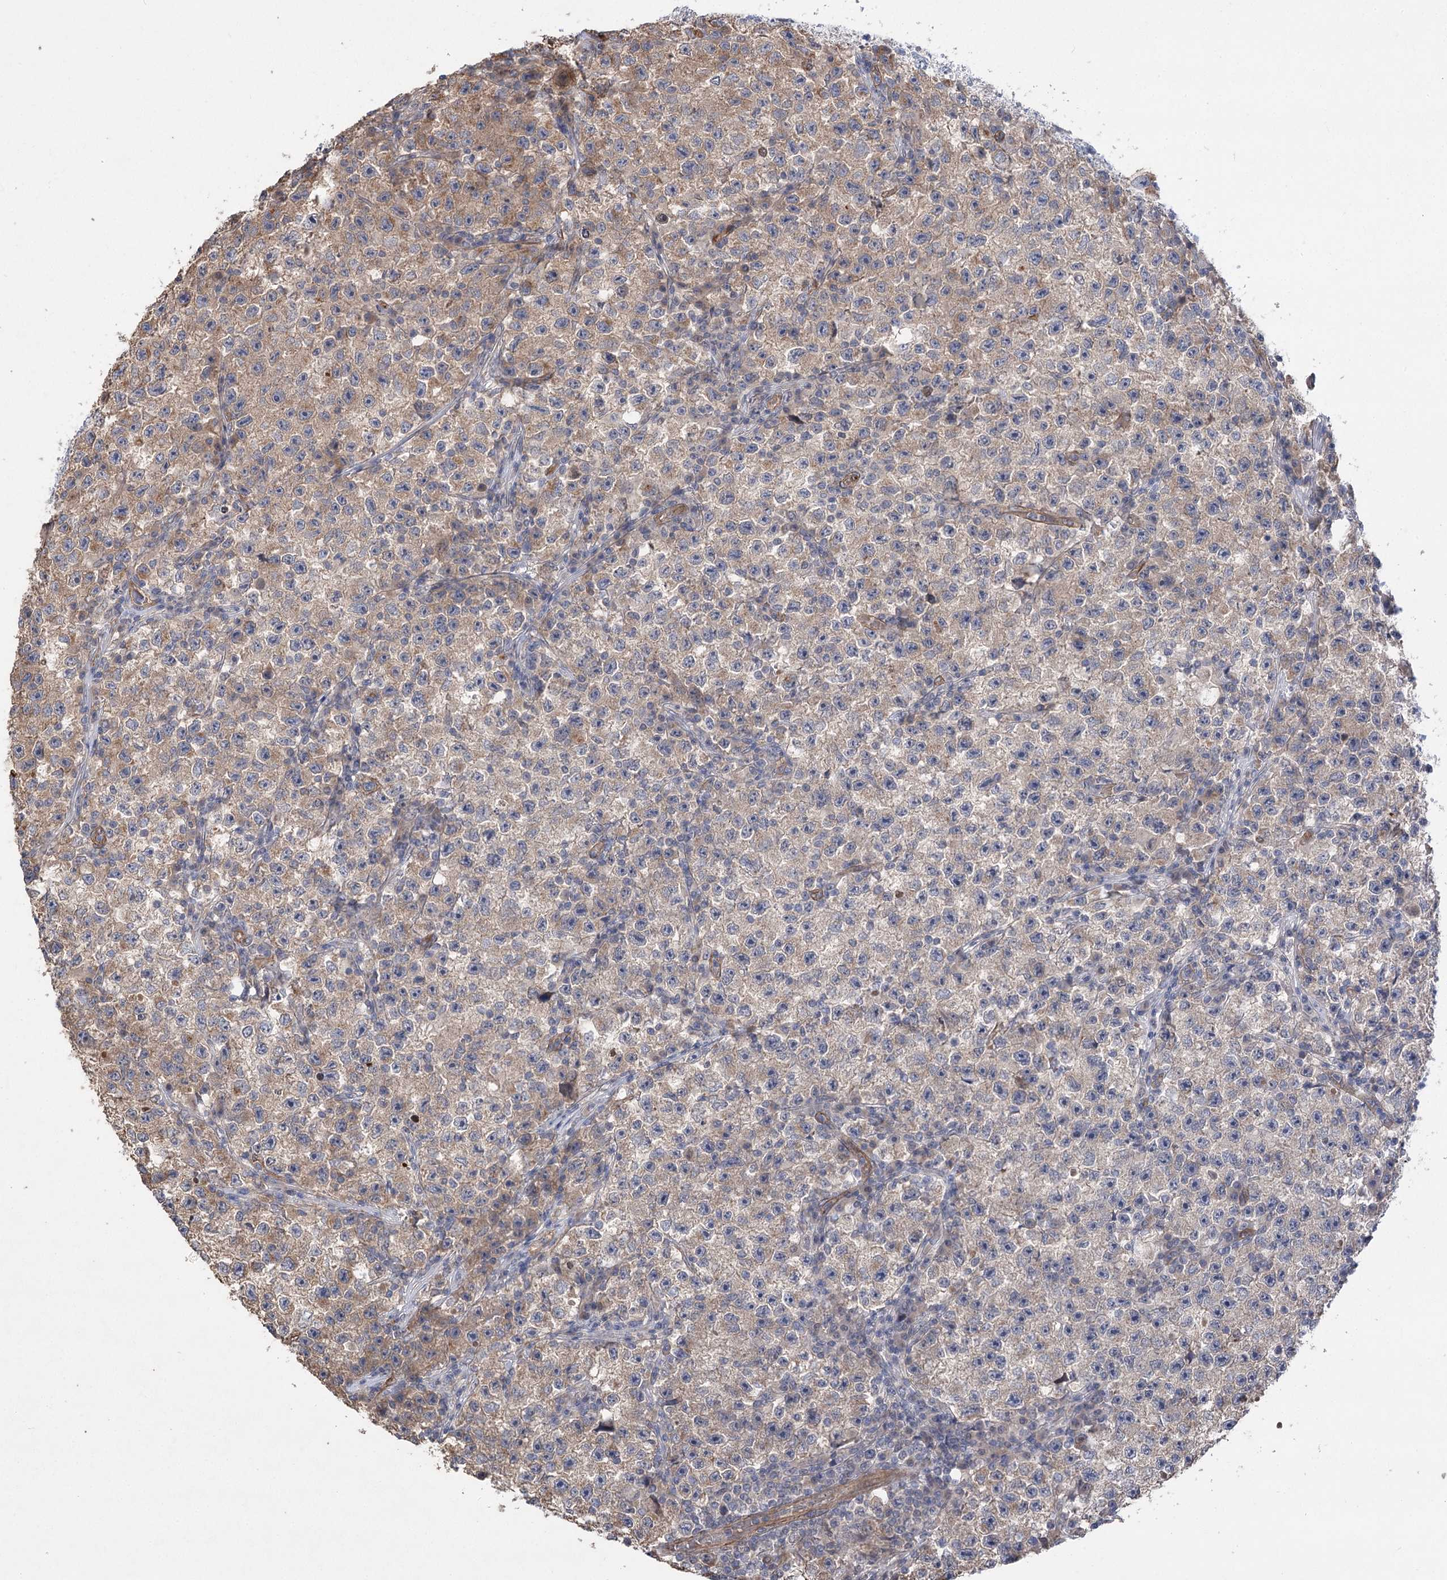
{"staining": {"intensity": "weak", "quantity": "25%-75%", "location": "cytoplasmic/membranous"}, "tissue": "testis cancer", "cell_type": "Tumor cells", "image_type": "cancer", "snomed": [{"axis": "morphology", "description": "Seminoma, NOS"}, {"axis": "topography", "description": "Testis"}], "caption": "Weak cytoplasmic/membranous staining is identified in about 25%-75% of tumor cells in testis seminoma.", "gene": "RWDD4", "patient": {"sex": "male", "age": 22}}